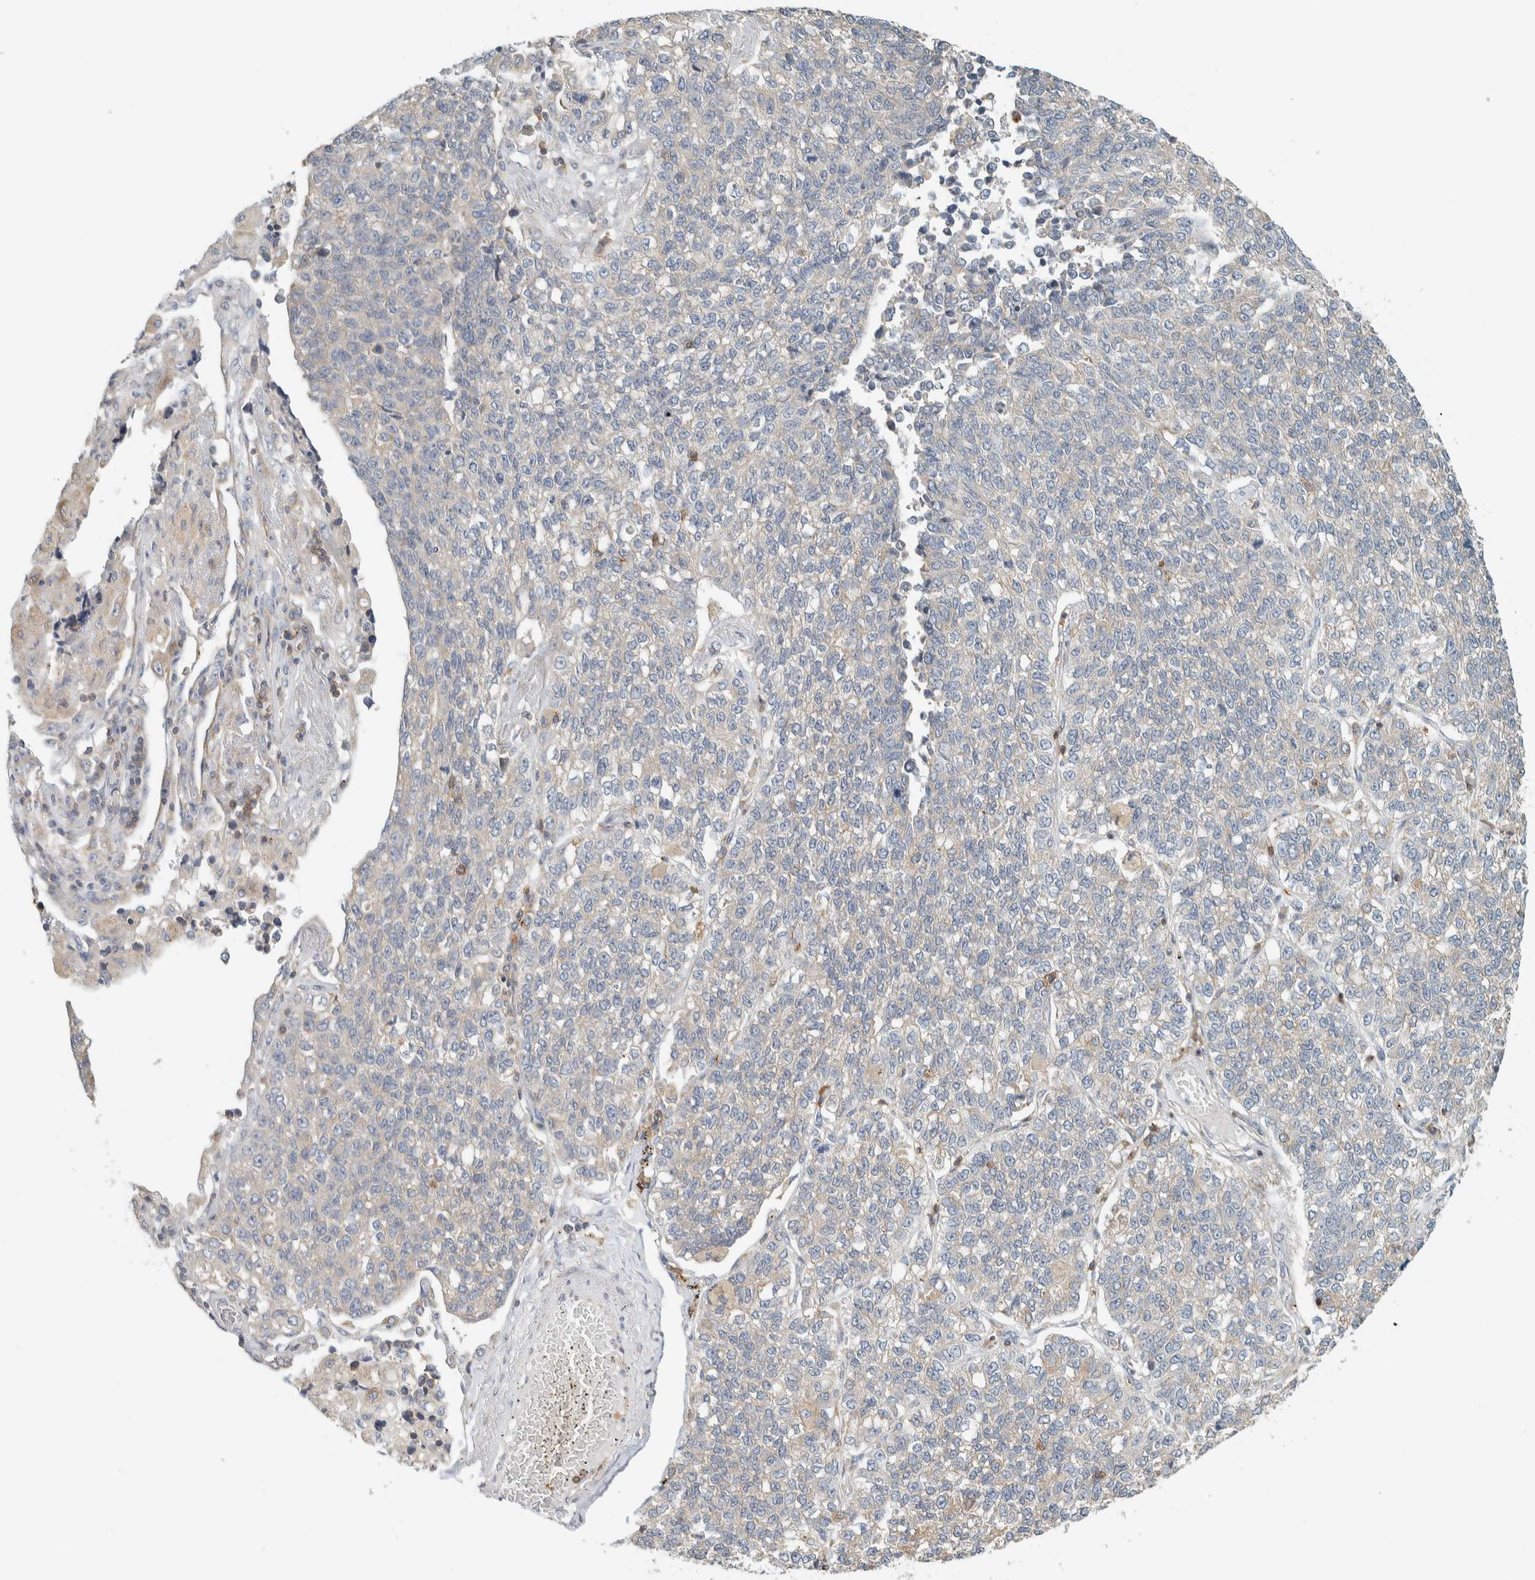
{"staining": {"intensity": "negative", "quantity": "none", "location": "none"}, "tissue": "lung cancer", "cell_type": "Tumor cells", "image_type": "cancer", "snomed": [{"axis": "morphology", "description": "Adenocarcinoma, NOS"}, {"axis": "topography", "description": "Lung"}], "caption": "Protein analysis of adenocarcinoma (lung) exhibits no significant expression in tumor cells.", "gene": "CCDC57", "patient": {"sex": "male", "age": 49}}